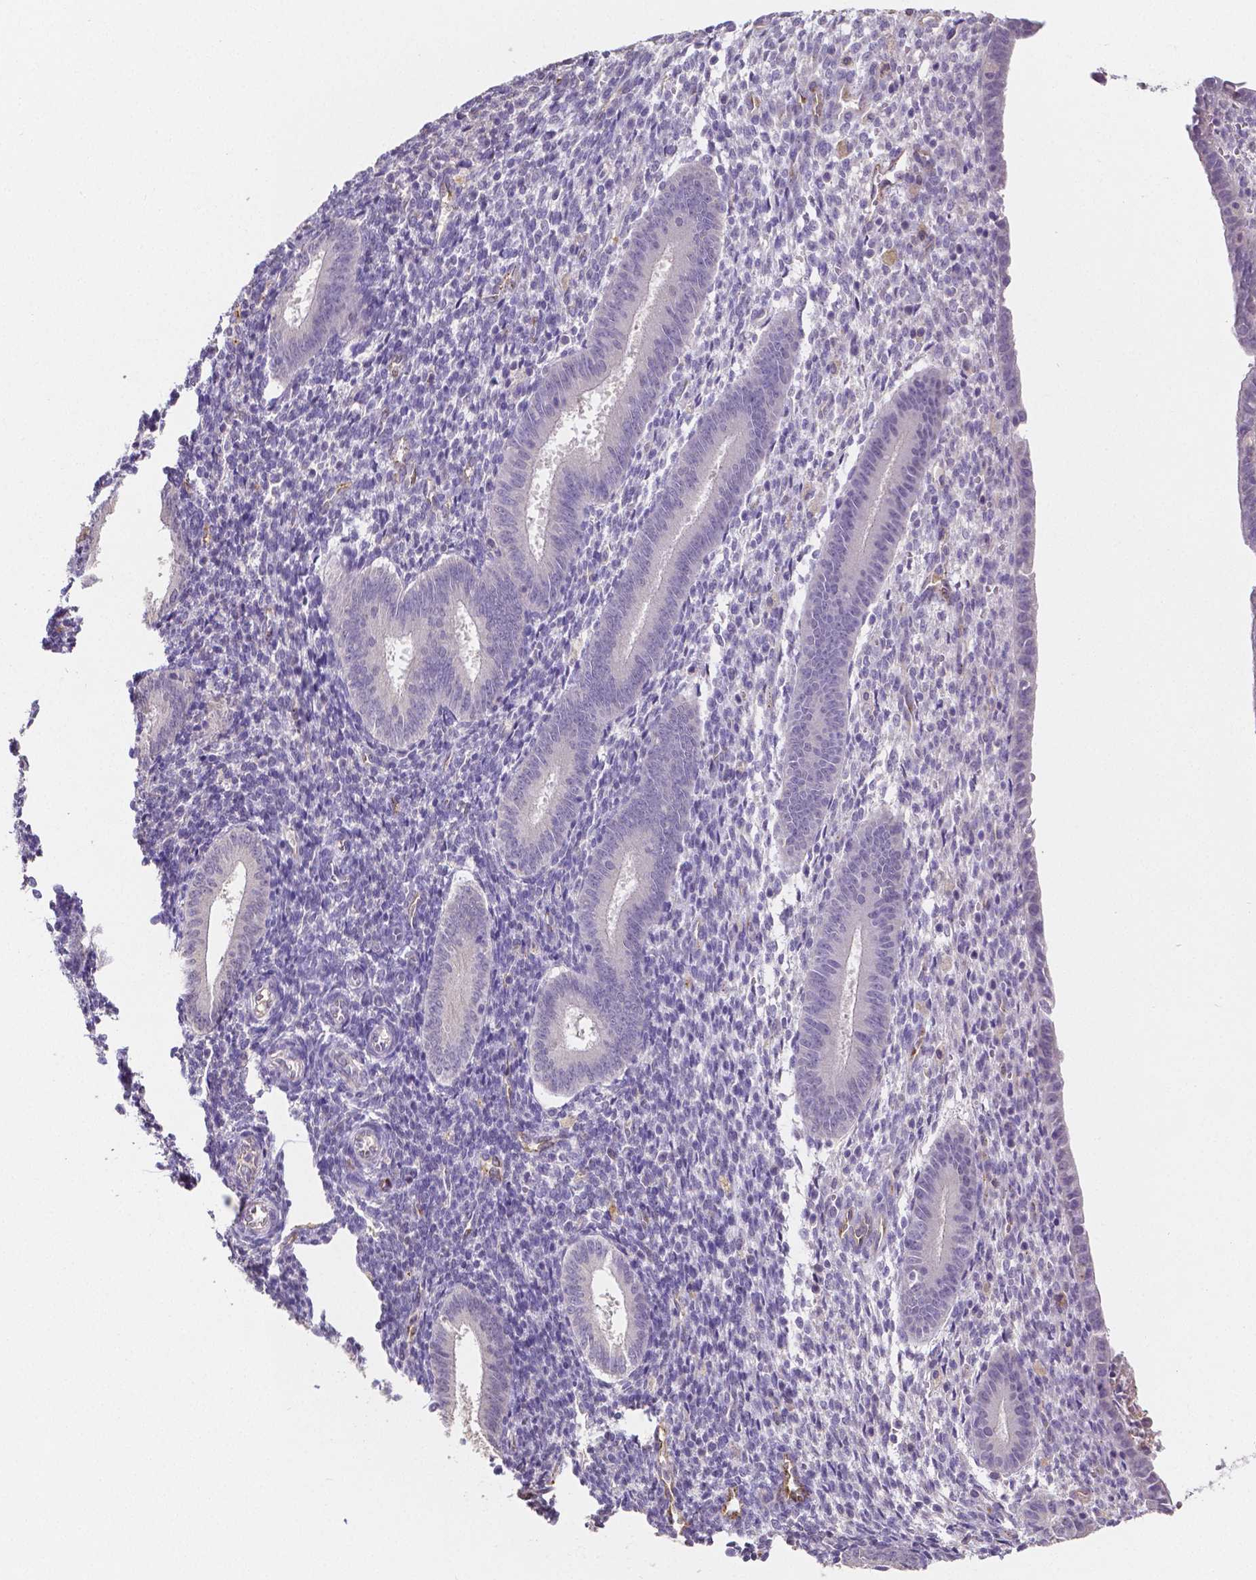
{"staining": {"intensity": "negative", "quantity": "none", "location": "none"}, "tissue": "endometrium", "cell_type": "Cells in endometrial stroma", "image_type": "normal", "snomed": [{"axis": "morphology", "description": "Normal tissue, NOS"}, {"axis": "topography", "description": "Endometrium"}], "caption": "A high-resolution micrograph shows immunohistochemistry staining of benign endometrium, which reveals no significant positivity in cells in endometrial stroma.", "gene": "ELAVL2", "patient": {"sex": "female", "age": 25}}